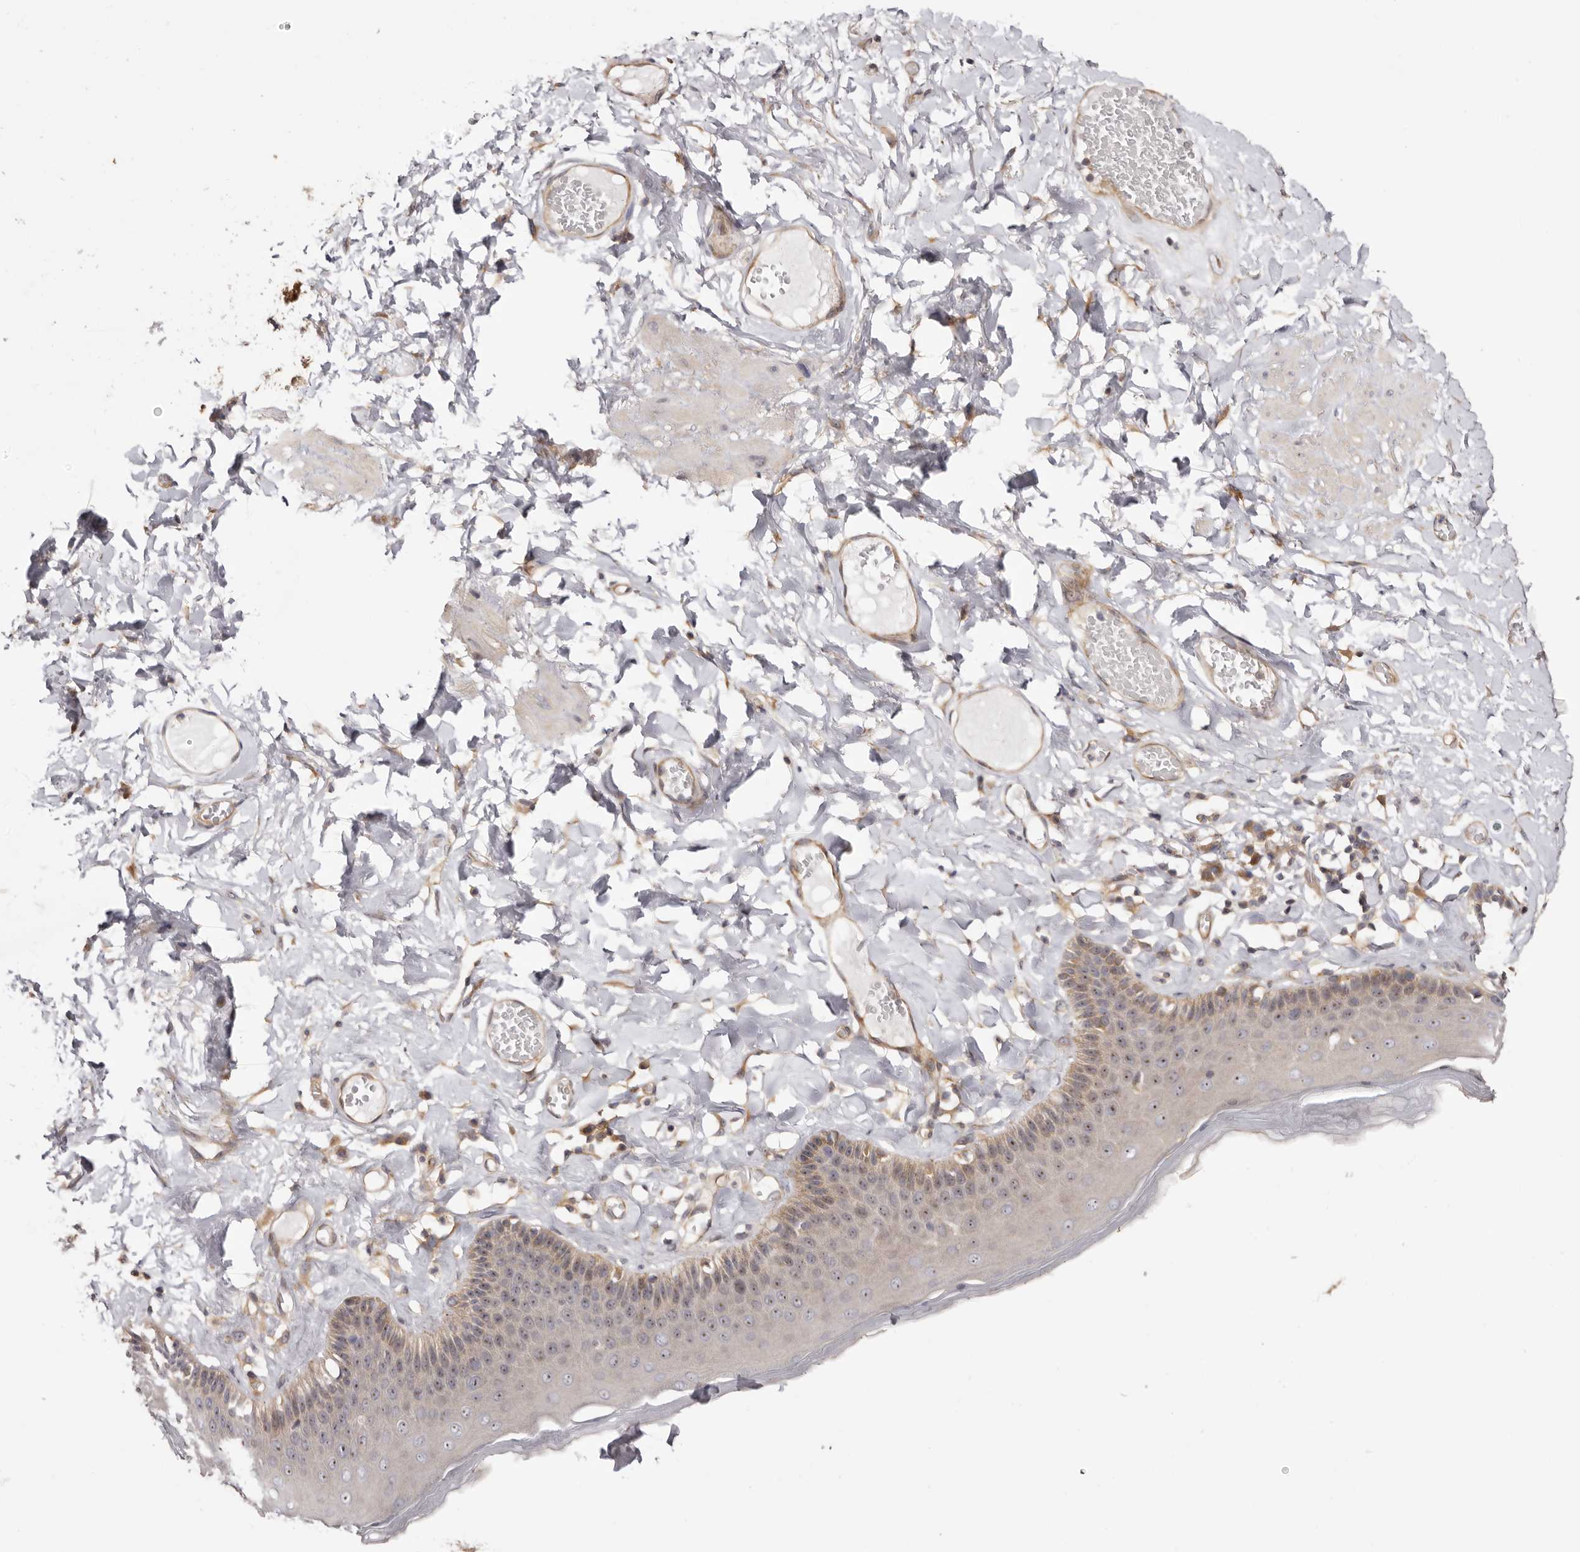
{"staining": {"intensity": "moderate", "quantity": "25%-75%", "location": "nuclear"}, "tissue": "skin", "cell_type": "Epidermal cells", "image_type": "normal", "snomed": [{"axis": "morphology", "description": "Normal tissue, NOS"}, {"axis": "topography", "description": "Anal"}], "caption": "Normal skin displays moderate nuclear staining in approximately 25%-75% of epidermal cells, visualized by immunohistochemistry.", "gene": "PANK4", "patient": {"sex": "male", "age": 69}}